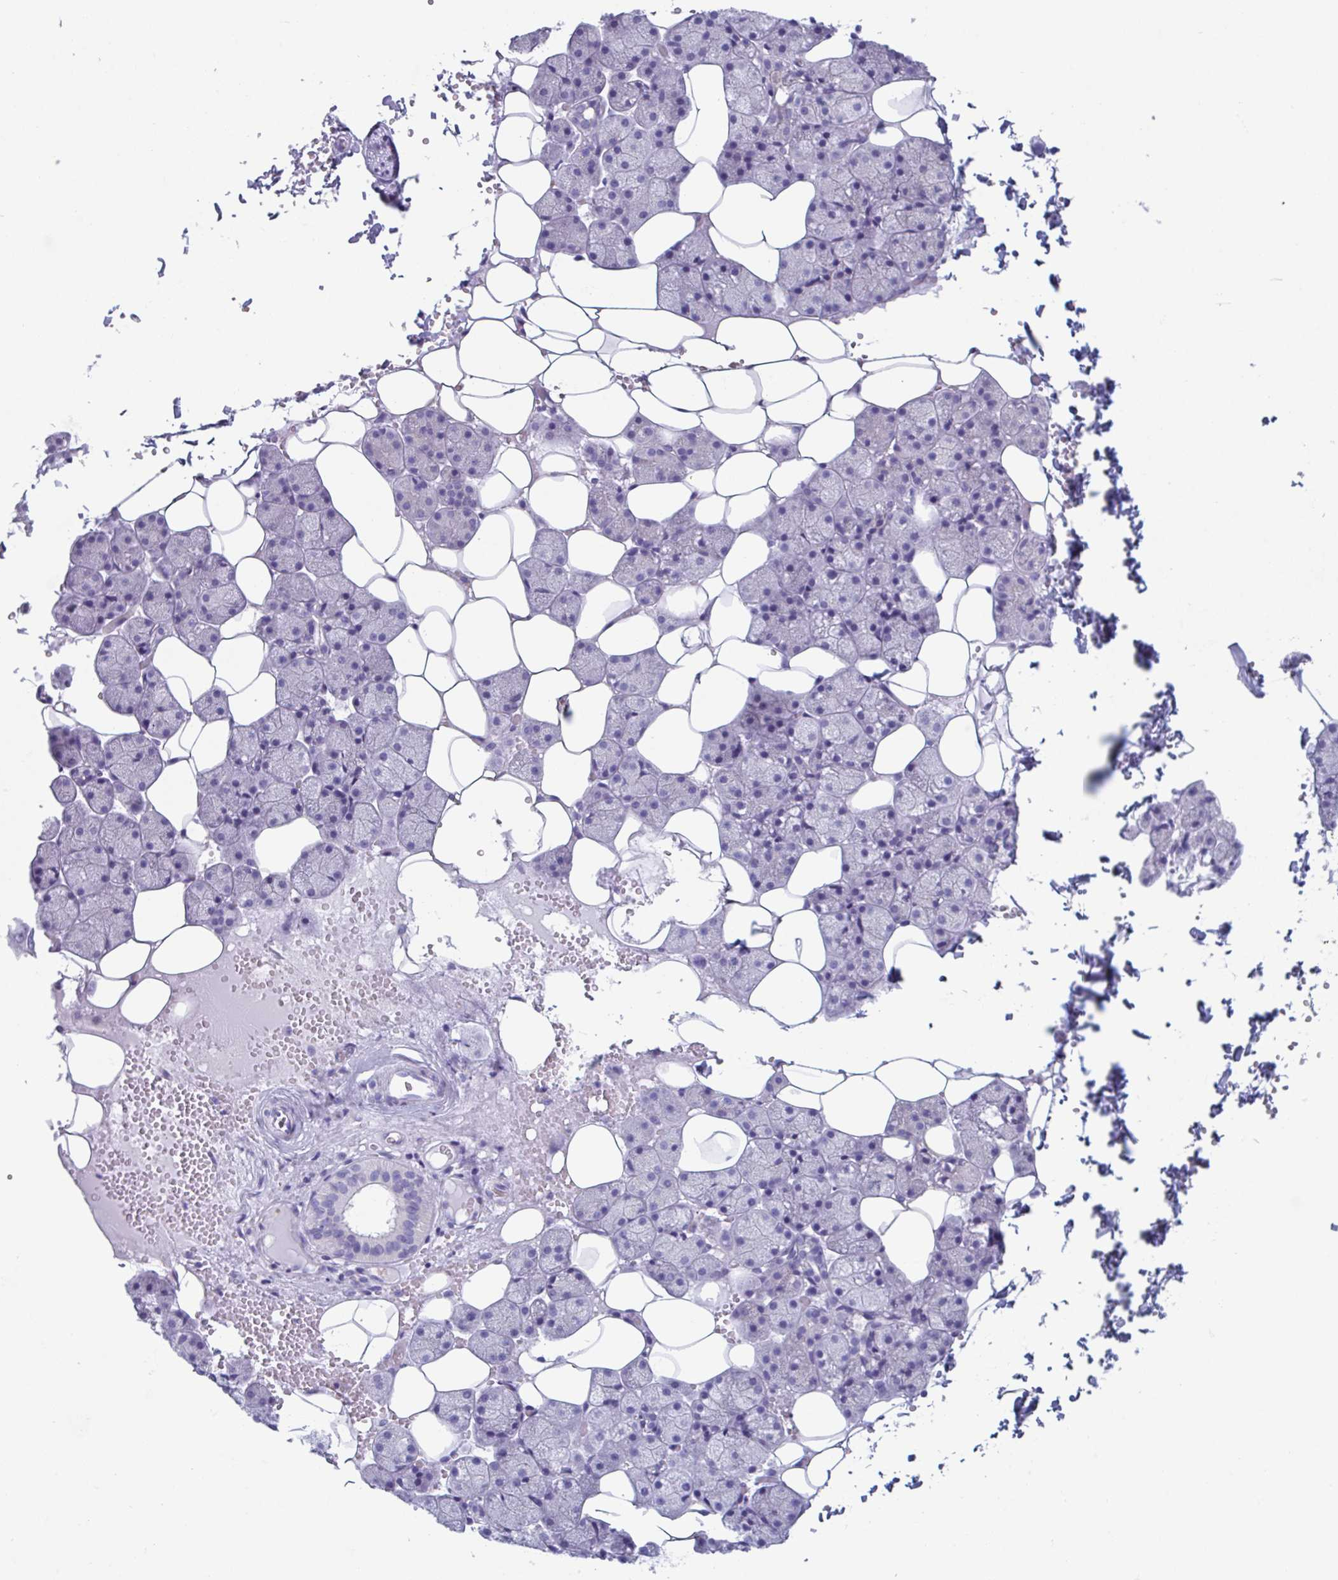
{"staining": {"intensity": "negative", "quantity": "none", "location": "none"}, "tissue": "salivary gland", "cell_type": "Glandular cells", "image_type": "normal", "snomed": [{"axis": "morphology", "description": "Normal tissue, NOS"}, {"axis": "topography", "description": "Salivary gland"}], "caption": "There is no significant staining in glandular cells of salivary gland. Brightfield microscopy of IHC stained with DAB (3,3'-diaminobenzidine) (brown) and hematoxylin (blue), captured at high magnification.", "gene": "LYRM2", "patient": {"sex": "male", "age": 38}}